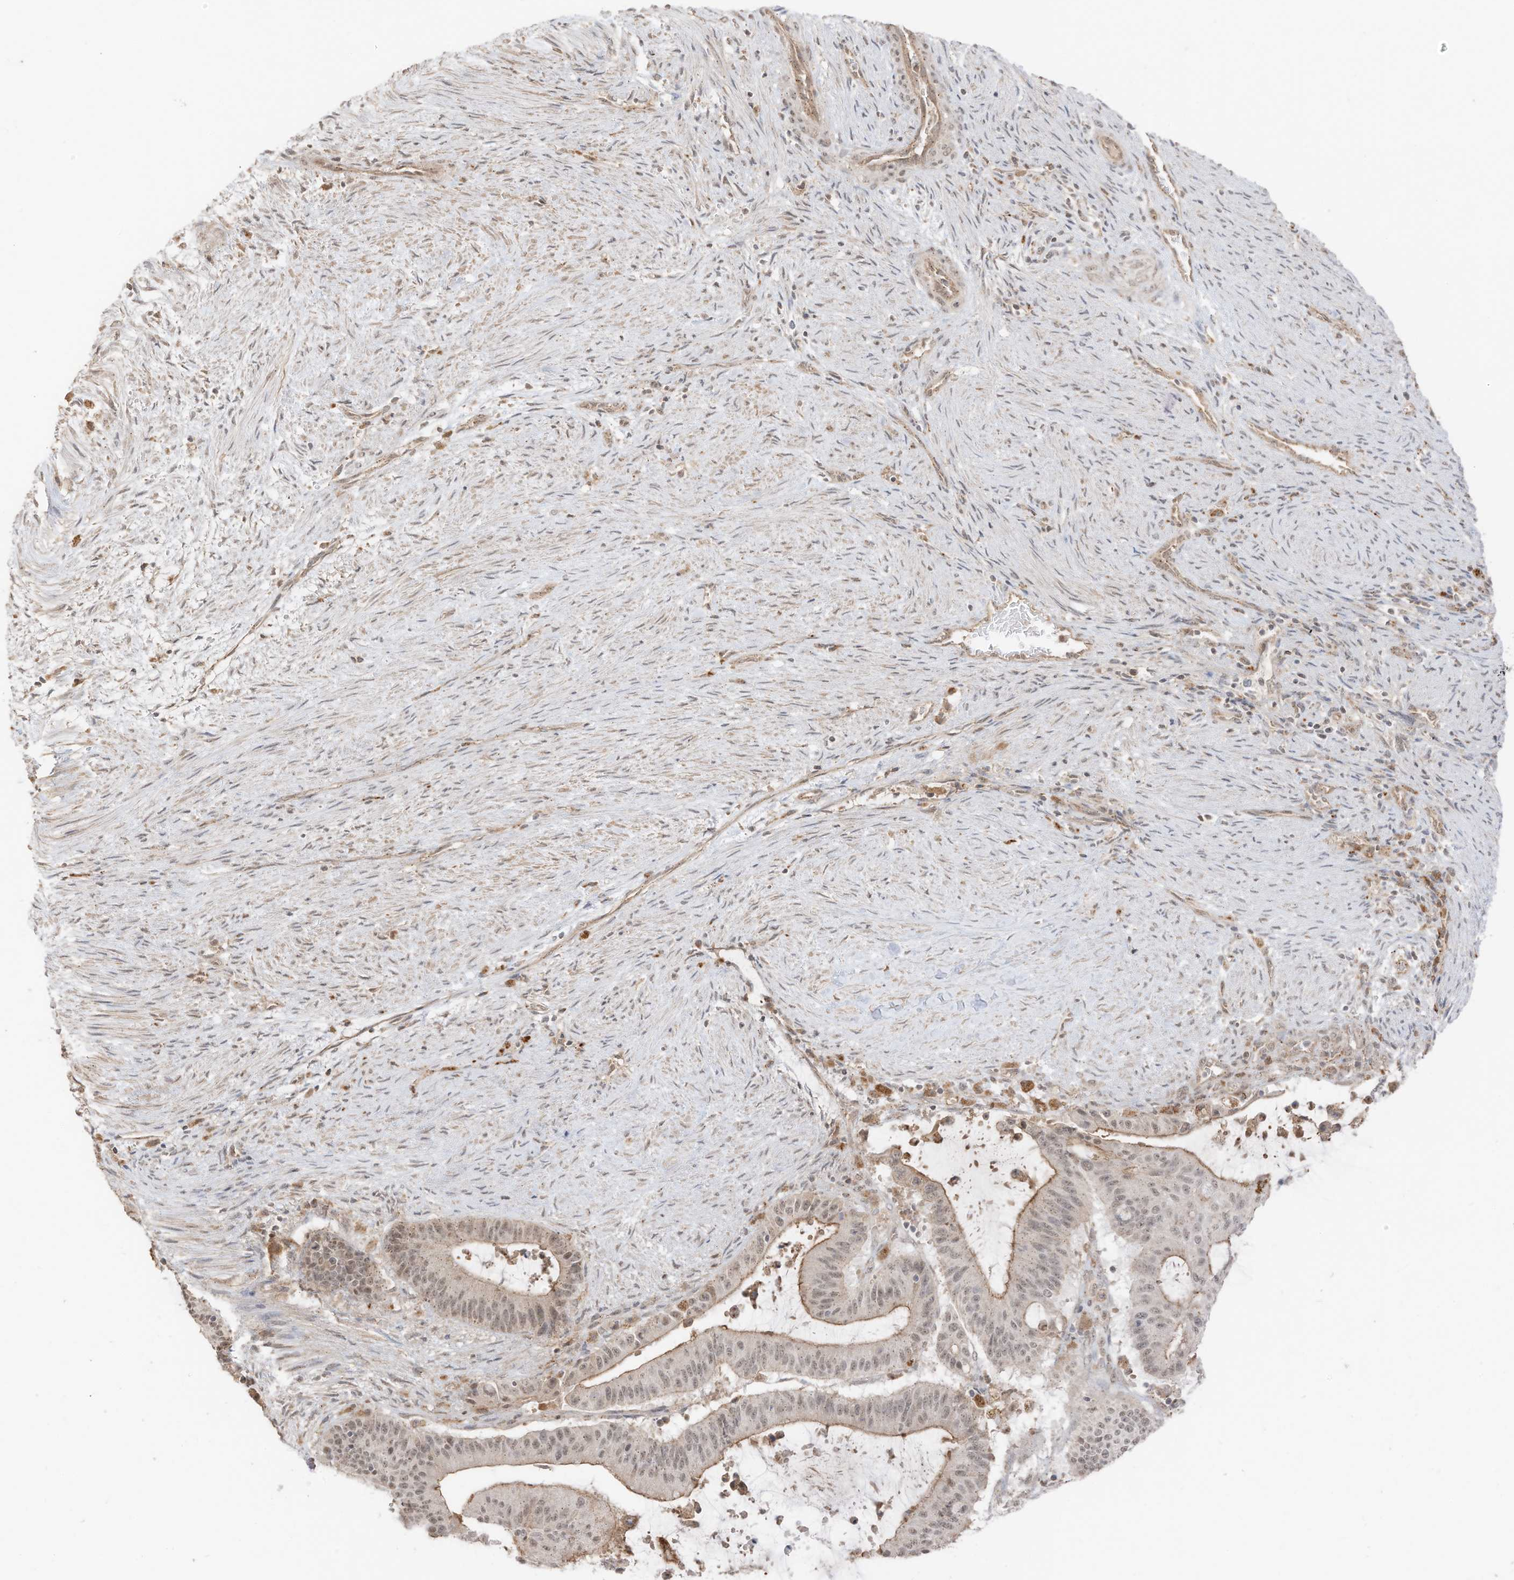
{"staining": {"intensity": "moderate", "quantity": "<25%", "location": "cytoplasmic/membranous"}, "tissue": "liver cancer", "cell_type": "Tumor cells", "image_type": "cancer", "snomed": [{"axis": "morphology", "description": "Normal tissue, NOS"}, {"axis": "morphology", "description": "Cholangiocarcinoma"}, {"axis": "topography", "description": "Liver"}, {"axis": "topography", "description": "Peripheral nerve tissue"}], "caption": "Liver cancer (cholangiocarcinoma) was stained to show a protein in brown. There is low levels of moderate cytoplasmic/membranous expression in about <25% of tumor cells. The protein of interest is stained brown, and the nuclei are stained in blue (DAB IHC with brightfield microscopy, high magnification).", "gene": "N4BP3", "patient": {"sex": "female", "age": 73}}